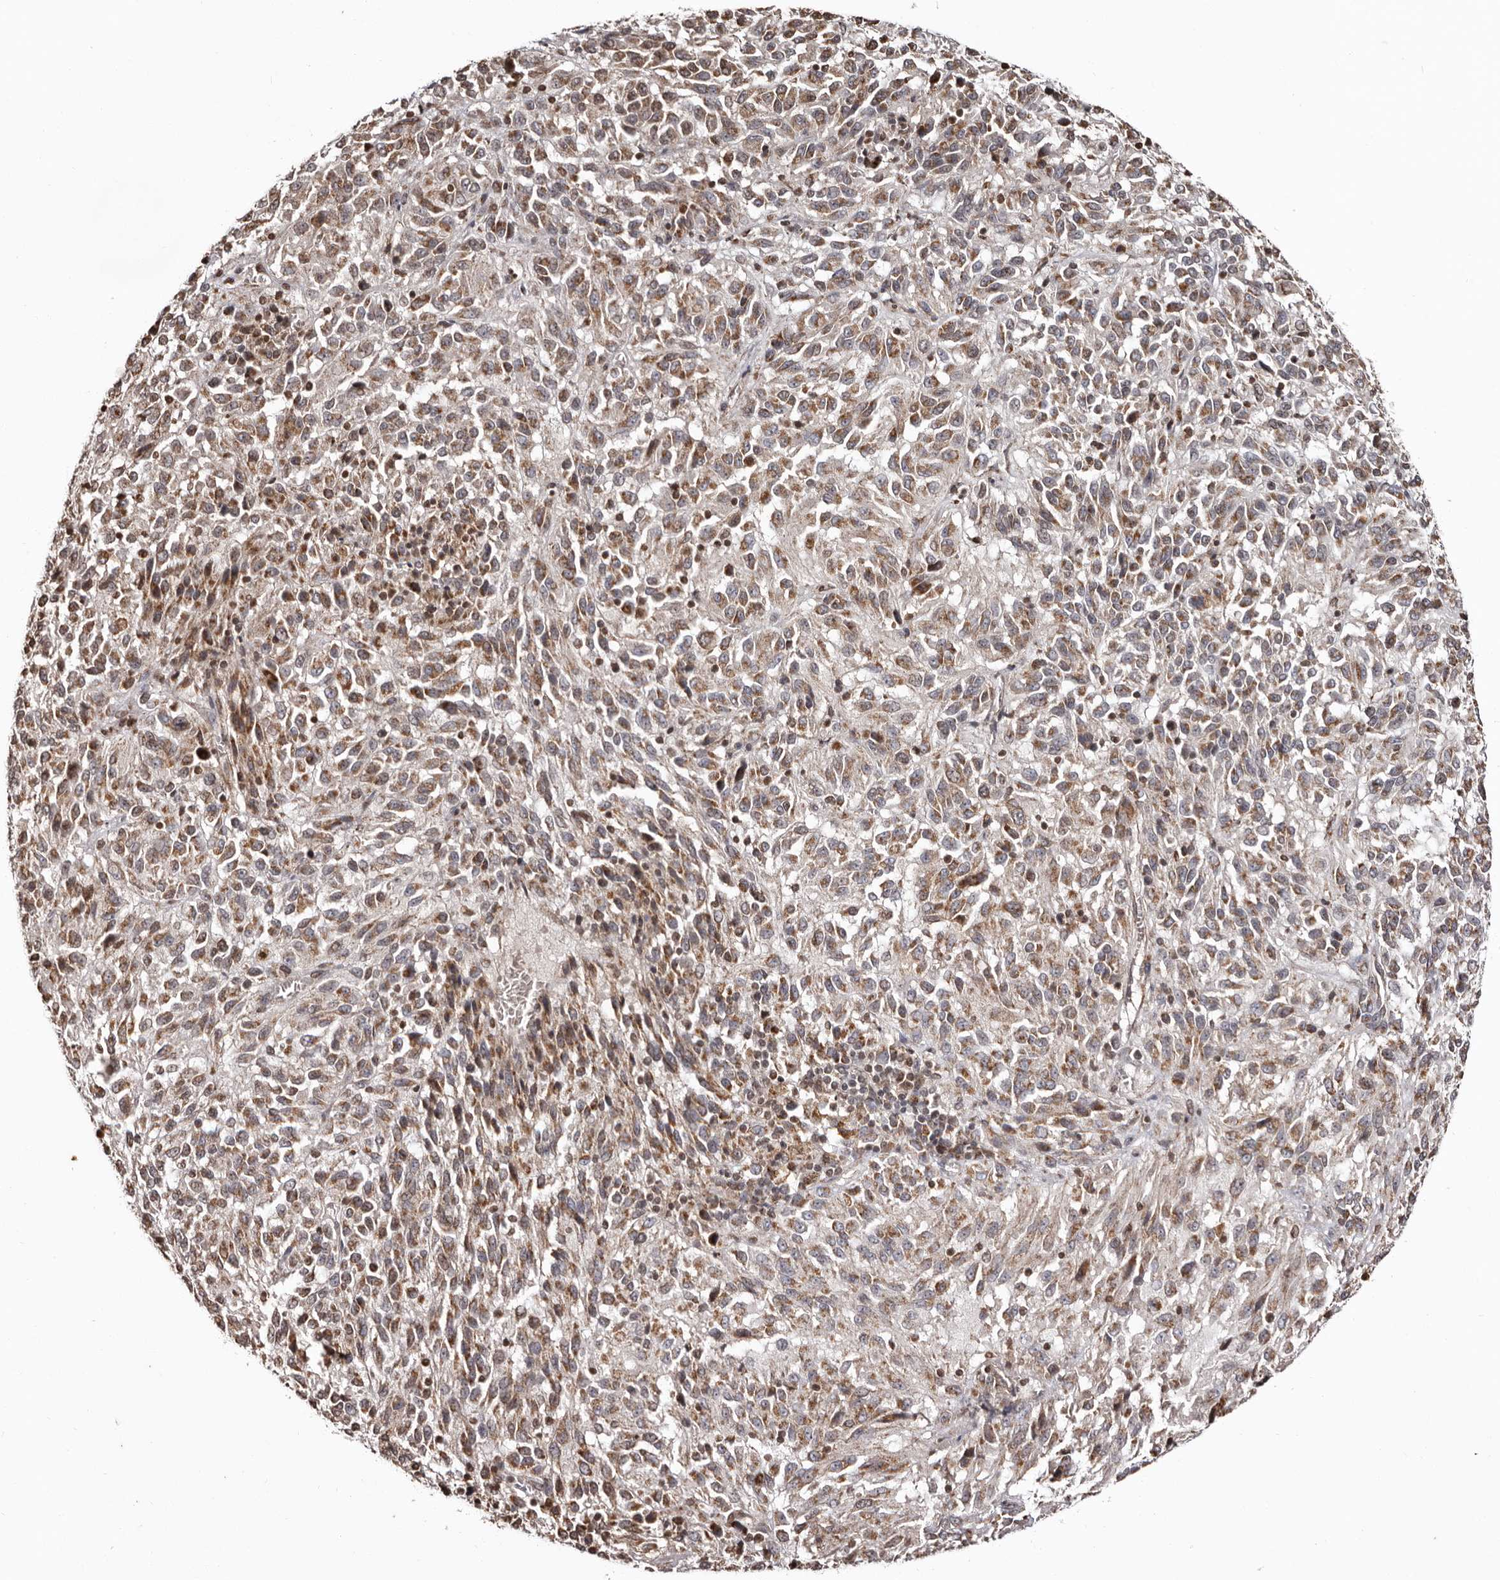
{"staining": {"intensity": "moderate", "quantity": ">75%", "location": "cytoplasmic/membranous"}, "tissue": "melanoma", "cell_type": "Tumor cells", "image_type": "cancer", "snomed": [{"axis": "morphology", "description": "Malignant melanoma, Metastatic site"}, {"axis": "topography", "description": "Lung"}], "caption": "Tumor cells demonstrate medium levels of moderate cytoplasmic/membranous staining in about >75% of cells in melanoma. (brown staining indicates protein expression, while blue staining denotes nuclei).", "gene": "CCDC190", "patient": {"sex": "male", "age": 64}}